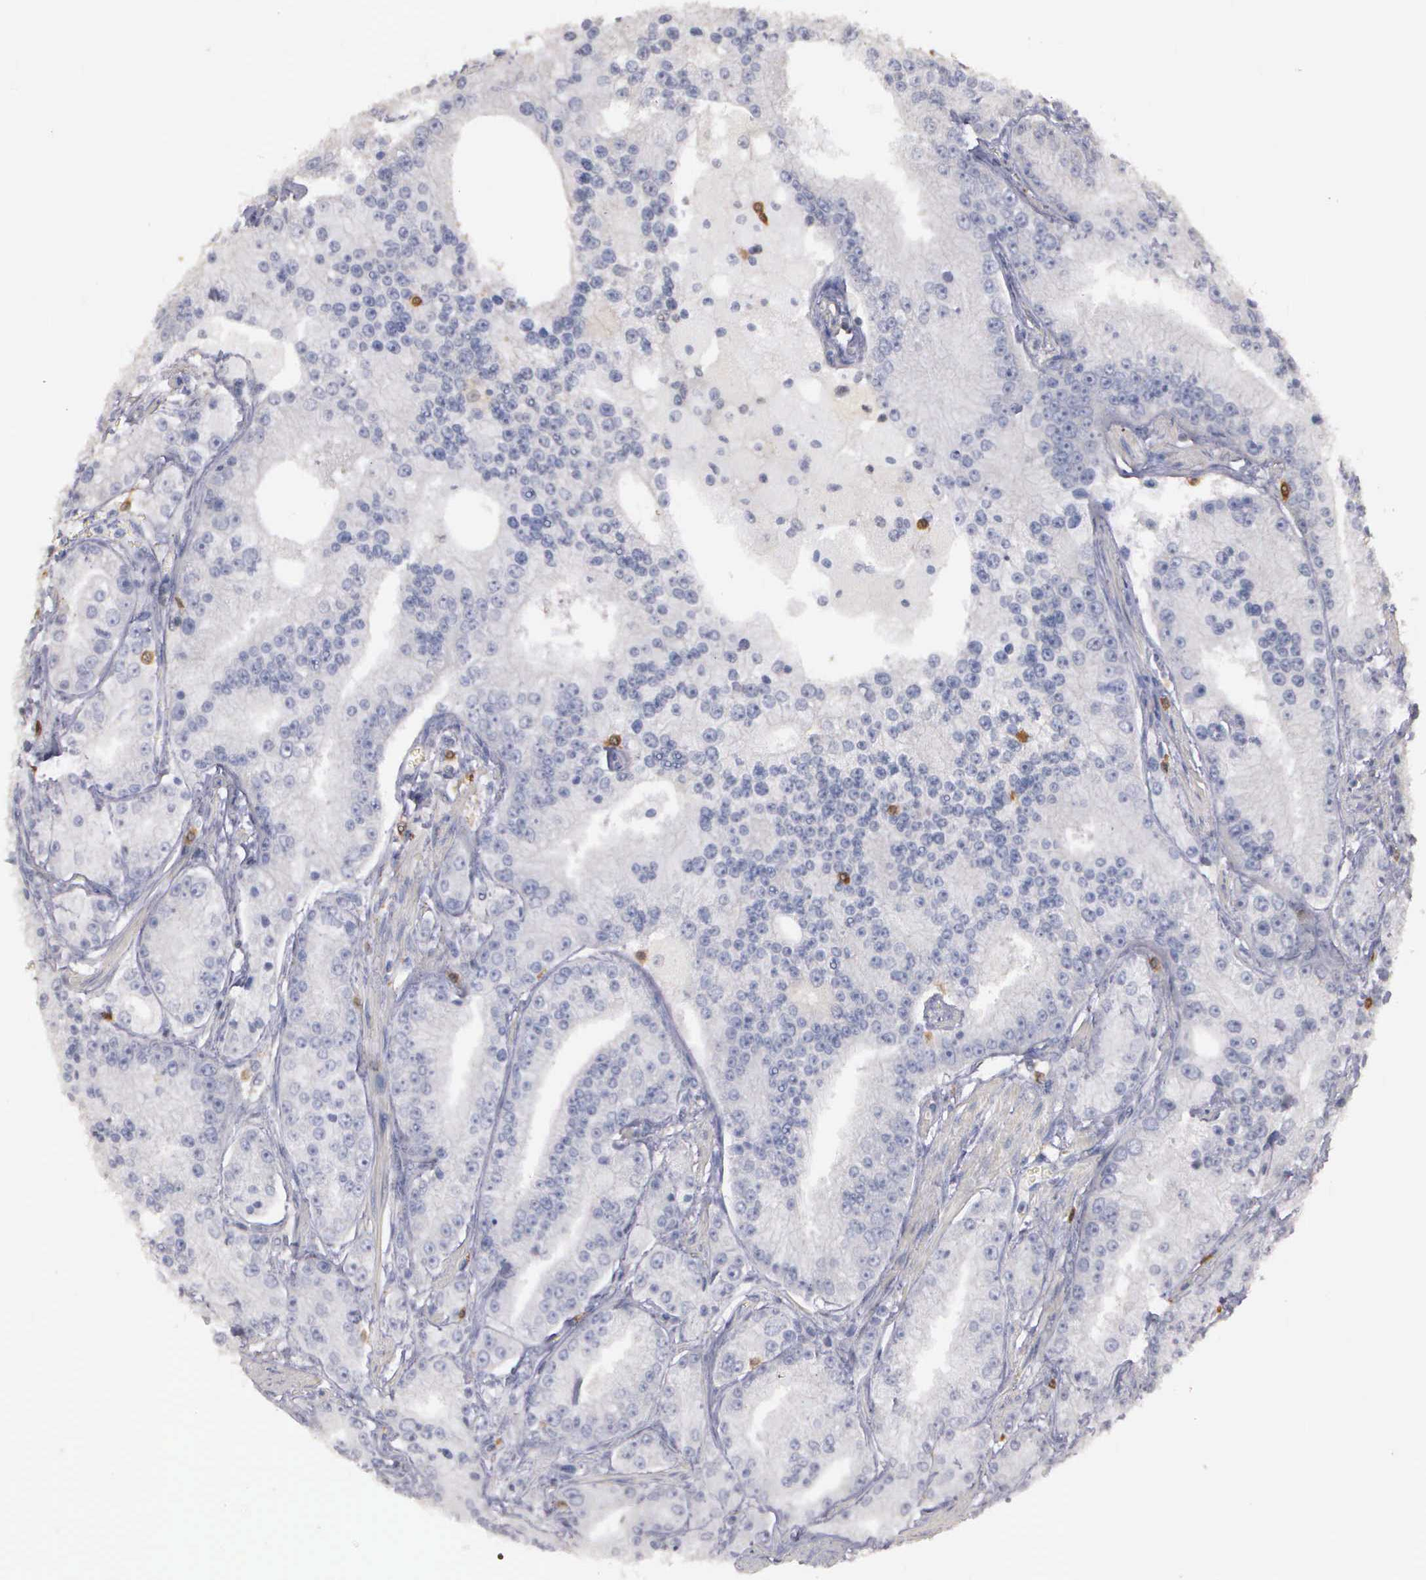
{"staining": {"intensity": "negative", "quantity": "none", "location": "none"}, "tissue": "prostate cancer", "cell_type": "Tumor cells", "image_type": "cancer", "snomed": [{"axis": "morphology", "description": "Adenocarcinoma, Medium grade"}, {"axis": "topography", "description": "Prostate"}], "caption": "Immunohistochemistry micrograph of human medium-grade adenocarcinoma (prostate) stained for a protein (brown), which displays no staining in tumor cells. (DAB immunohistochemistry, high magnification).", "gene": "ENO3", "patient": {"sex": "male", "age": 72}}